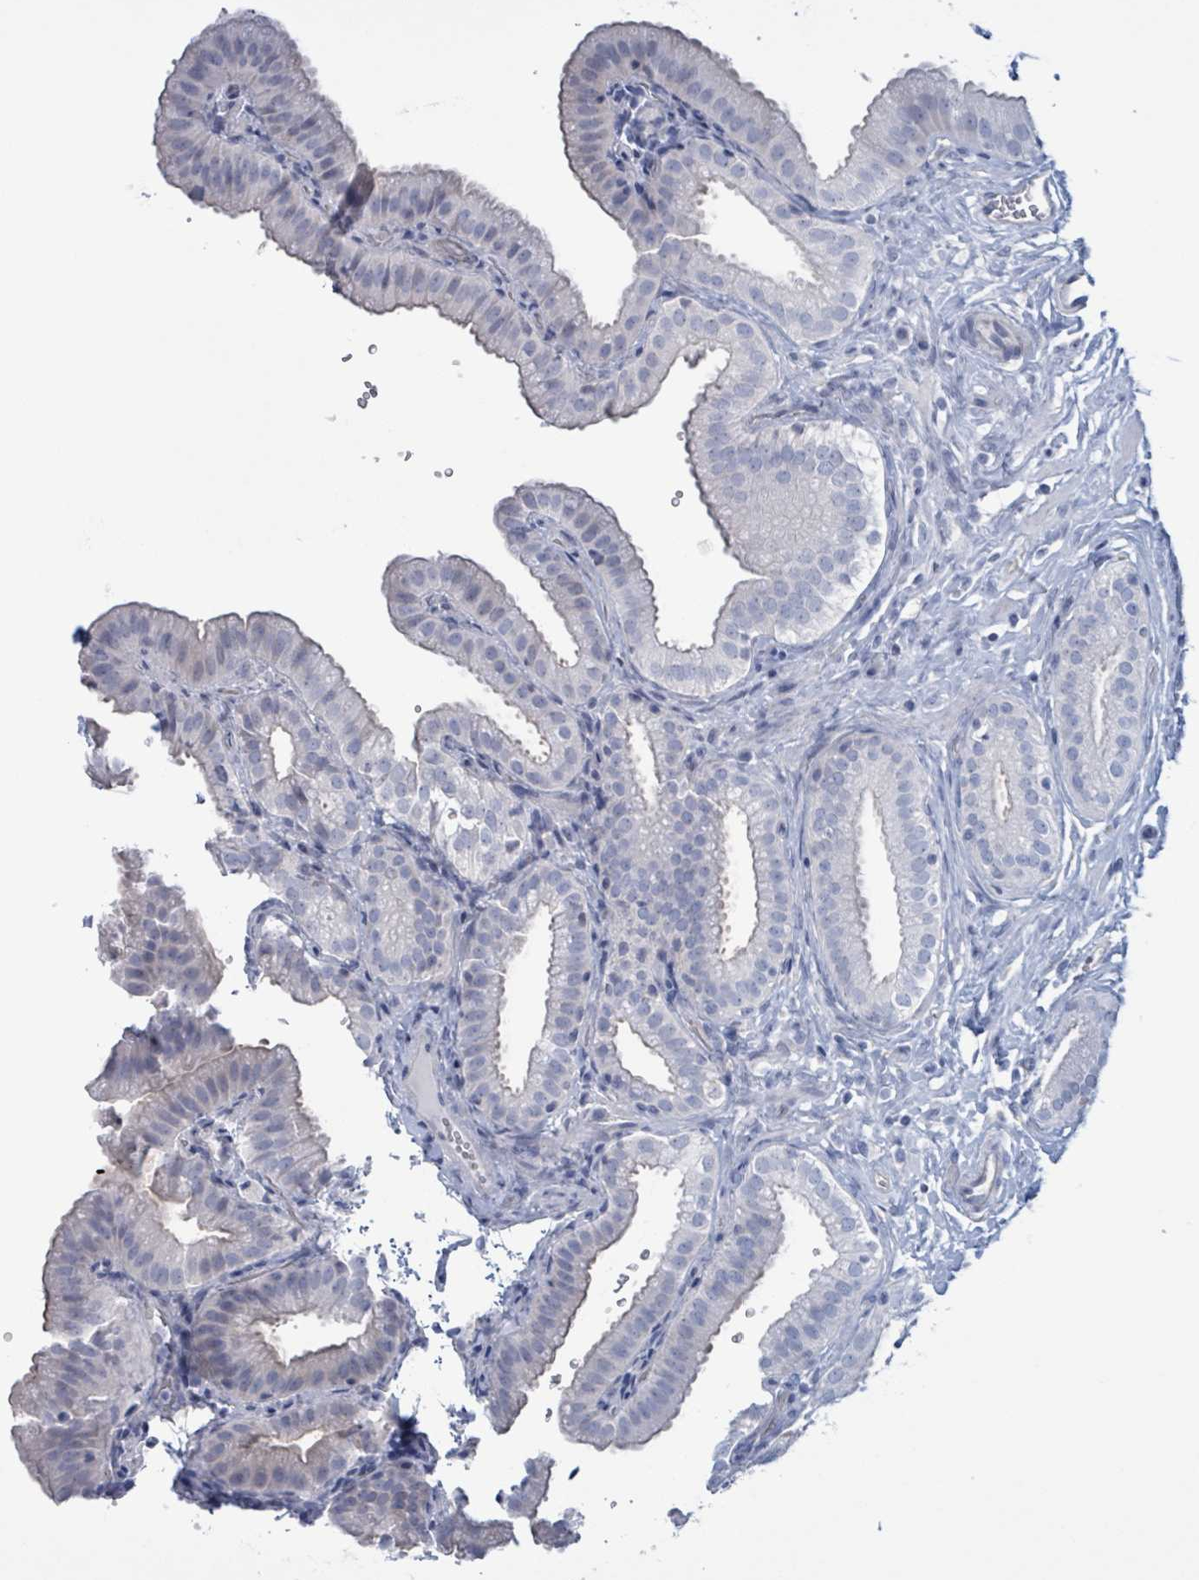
{"staining": {"intensity": "negative", "quantity": "none", "location": "none"}, "tissue": "gallbladder", "cell_type": "Glandular cells", "image_type": "normal", "snomed": [{"axis": "morphology", "description": "Normal tissue, NOS"}, {"axis": "topography", "description": "Gallbladder"}], "caption": "Glandular cells show no significant protein staining in benign gallbladder. The staining is performed using DAB brown chromogen with nuclei counter-stained in using hematoxylin.", "gene": "CT45A10", "patient": {"sex": "female", "age": 61}}